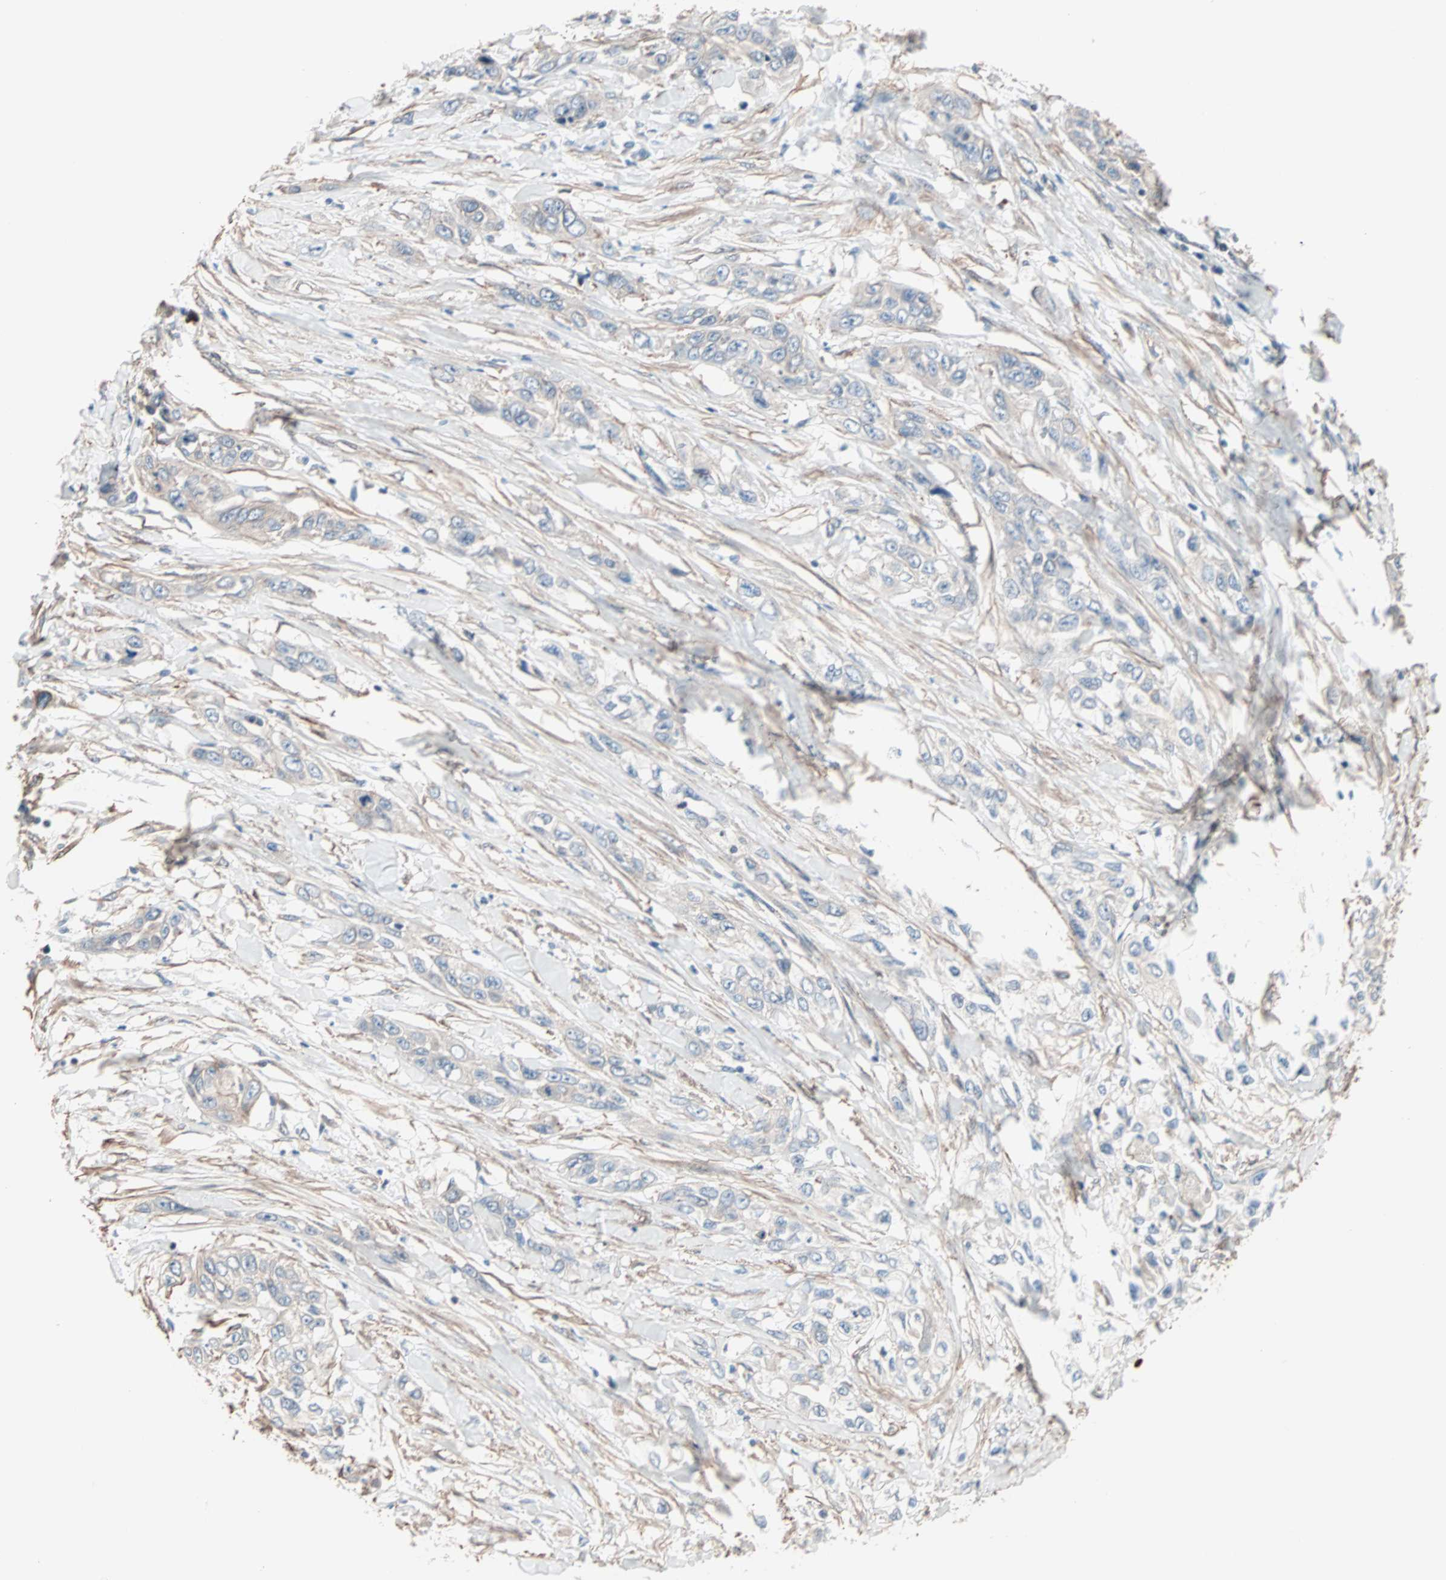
{"staining": {"intensity": "weak", "quantity": ">75%", "location": "cytoplasmic/membranous"}, "tissue": "pancreatic cancer", "cell_type": "Tumor cells", "image_type": "cancer", "snomed": [{"axis": "morphology", "description": "Adenocarcinoma, NOS"}, {"axis": "topography", "description": "Pancreas"}], "caption": "Pancreatic cancer stained with a protein marker reveals weak staining in tumor cells.", "gene": "ALG5", "patient": {"sex": "female", "age": 70}}